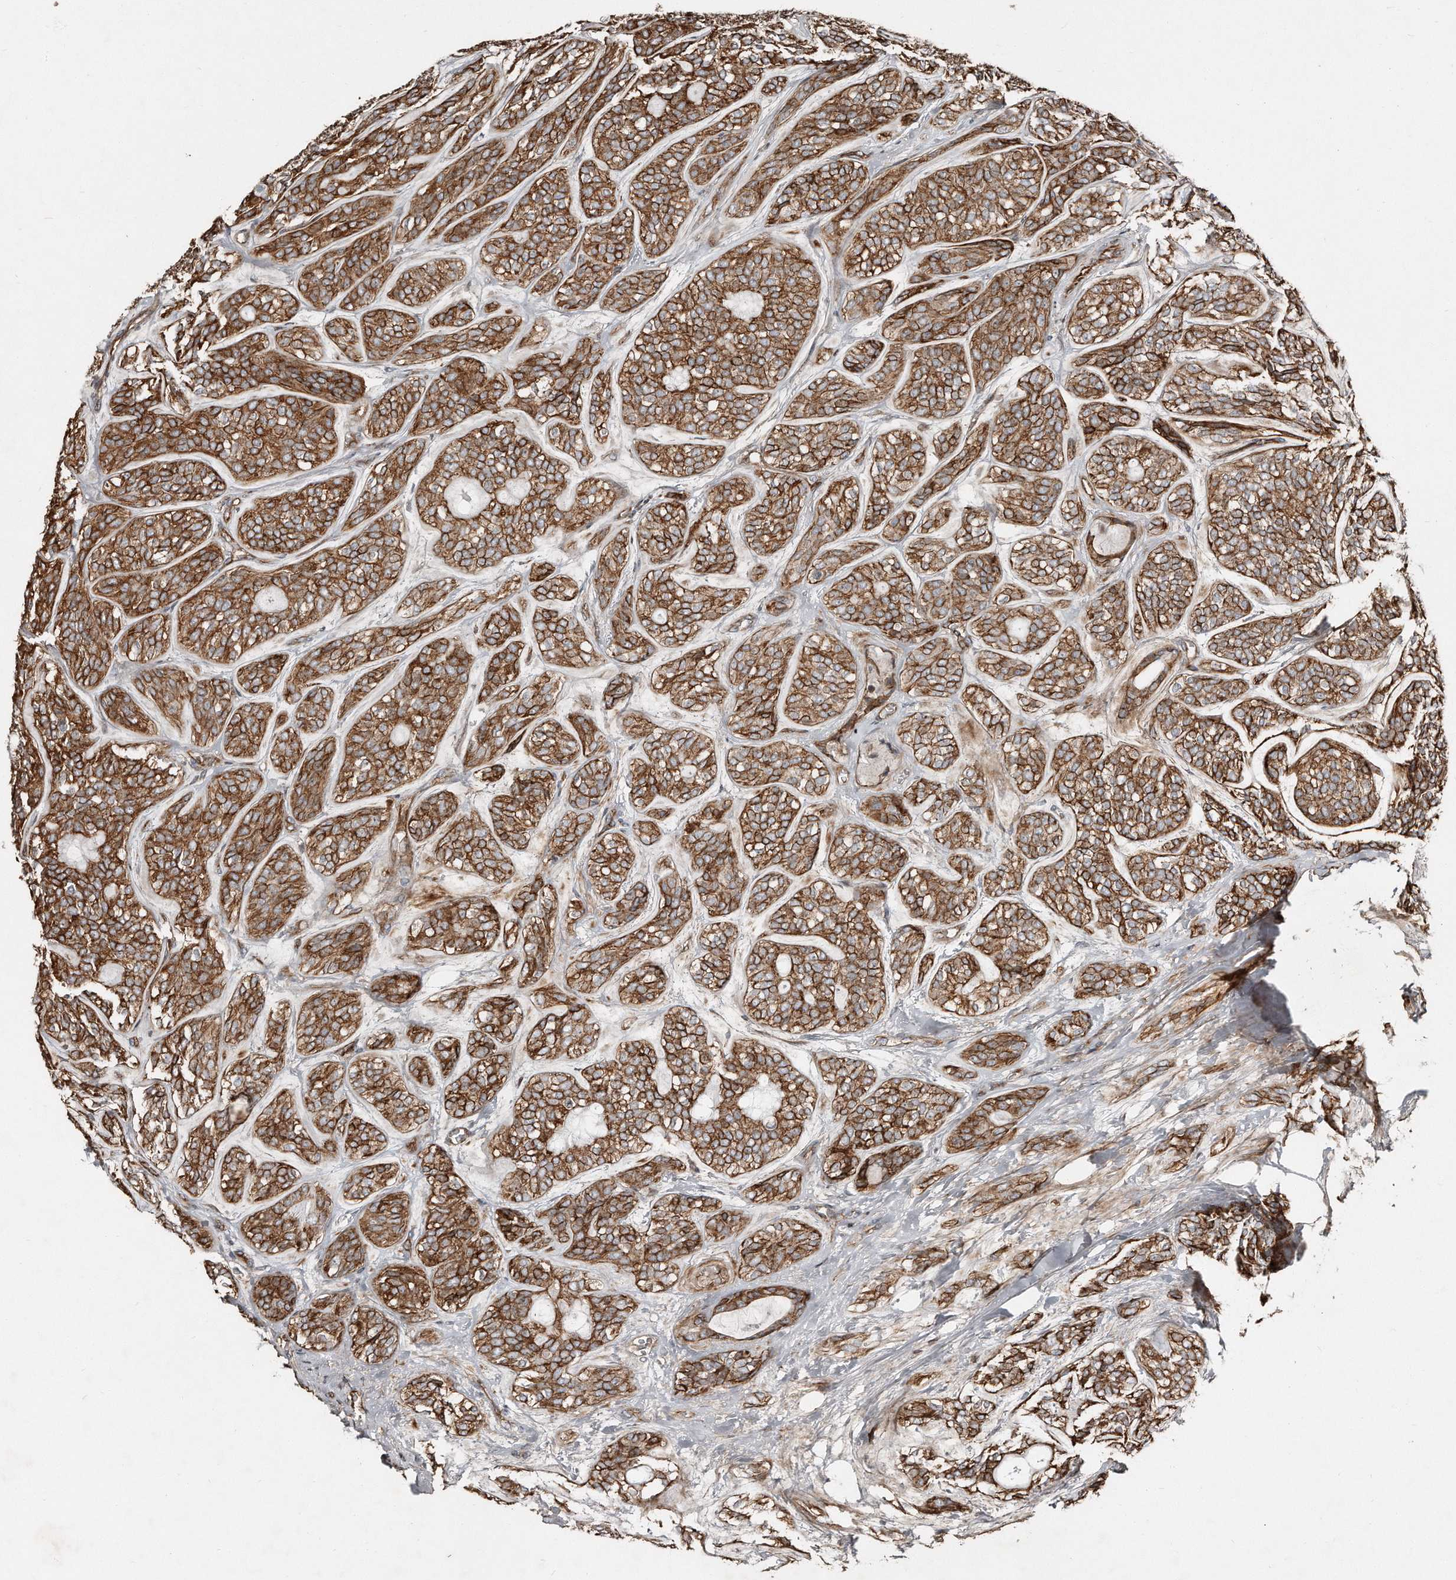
{"staining": {"intensity": "moderate", "quantity": ">75%", "location": "cytoplasmic/membranous"}, "tissue": "head and neck cancer", "cell_type": "Tumor cells", "image_type": "cancer", "snomed": [{"axis": "morphology", "description": "Adenocarcinoma, NOS"}, {"axis": "topography", "description": "Head-Neck"}], "caption": "Immunohistochemical staining of human adenocarcinoma (head and neck) exhibits moderate cytoplasmic/membranous protein positivity in about >75% of tumor cells.", "gene": "SNAP47", "patient": {"sex": "male", "age": 66}}